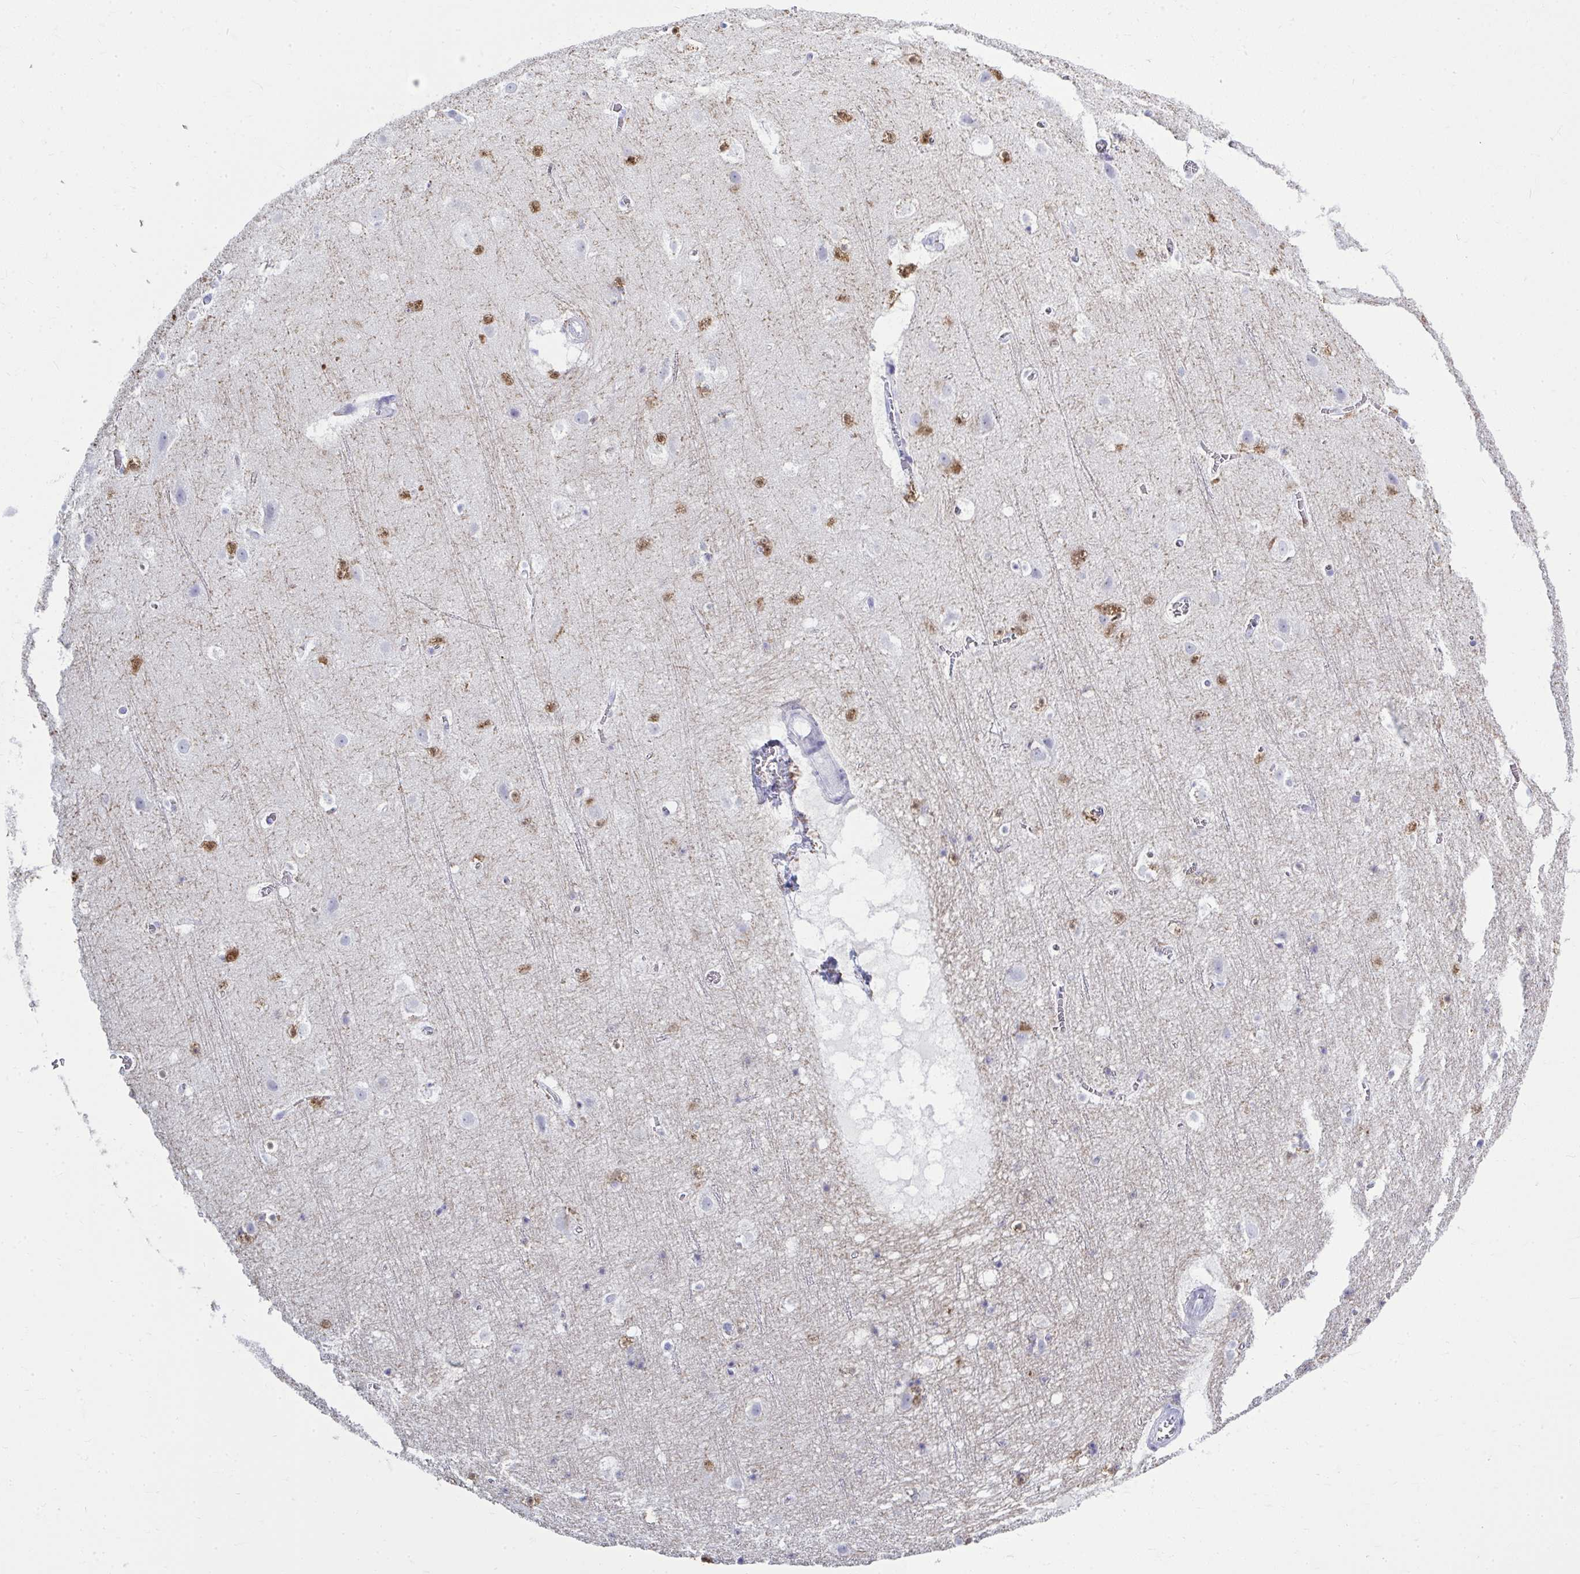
{"staining": {"intensity": "negative", "quantity": "none", "location": "none"}, "tissue": "cerebral cortex", "cell_type": "Endothelial cells", "image_type": "normal", "snomed": [{"axis": "morphology", "description": "Normal tissue, NOS"}, {"axis": "topography", "description": "Cerebral cortex"}], "caption": "Immunohistochemistry (IHC) micrograph of benign cerebral cortex: human cerebral cortex stained with DAB (3,3'-diaminobenzidine) exhibits no significant protein staining in endothelial cells. (DAB (3,3'-diaminobenzidine) immunohistochemistry (IHC) with hematoxylin counter stain).", "gene": "QDPR", "patient": {"sex": "female", "age": 42}}